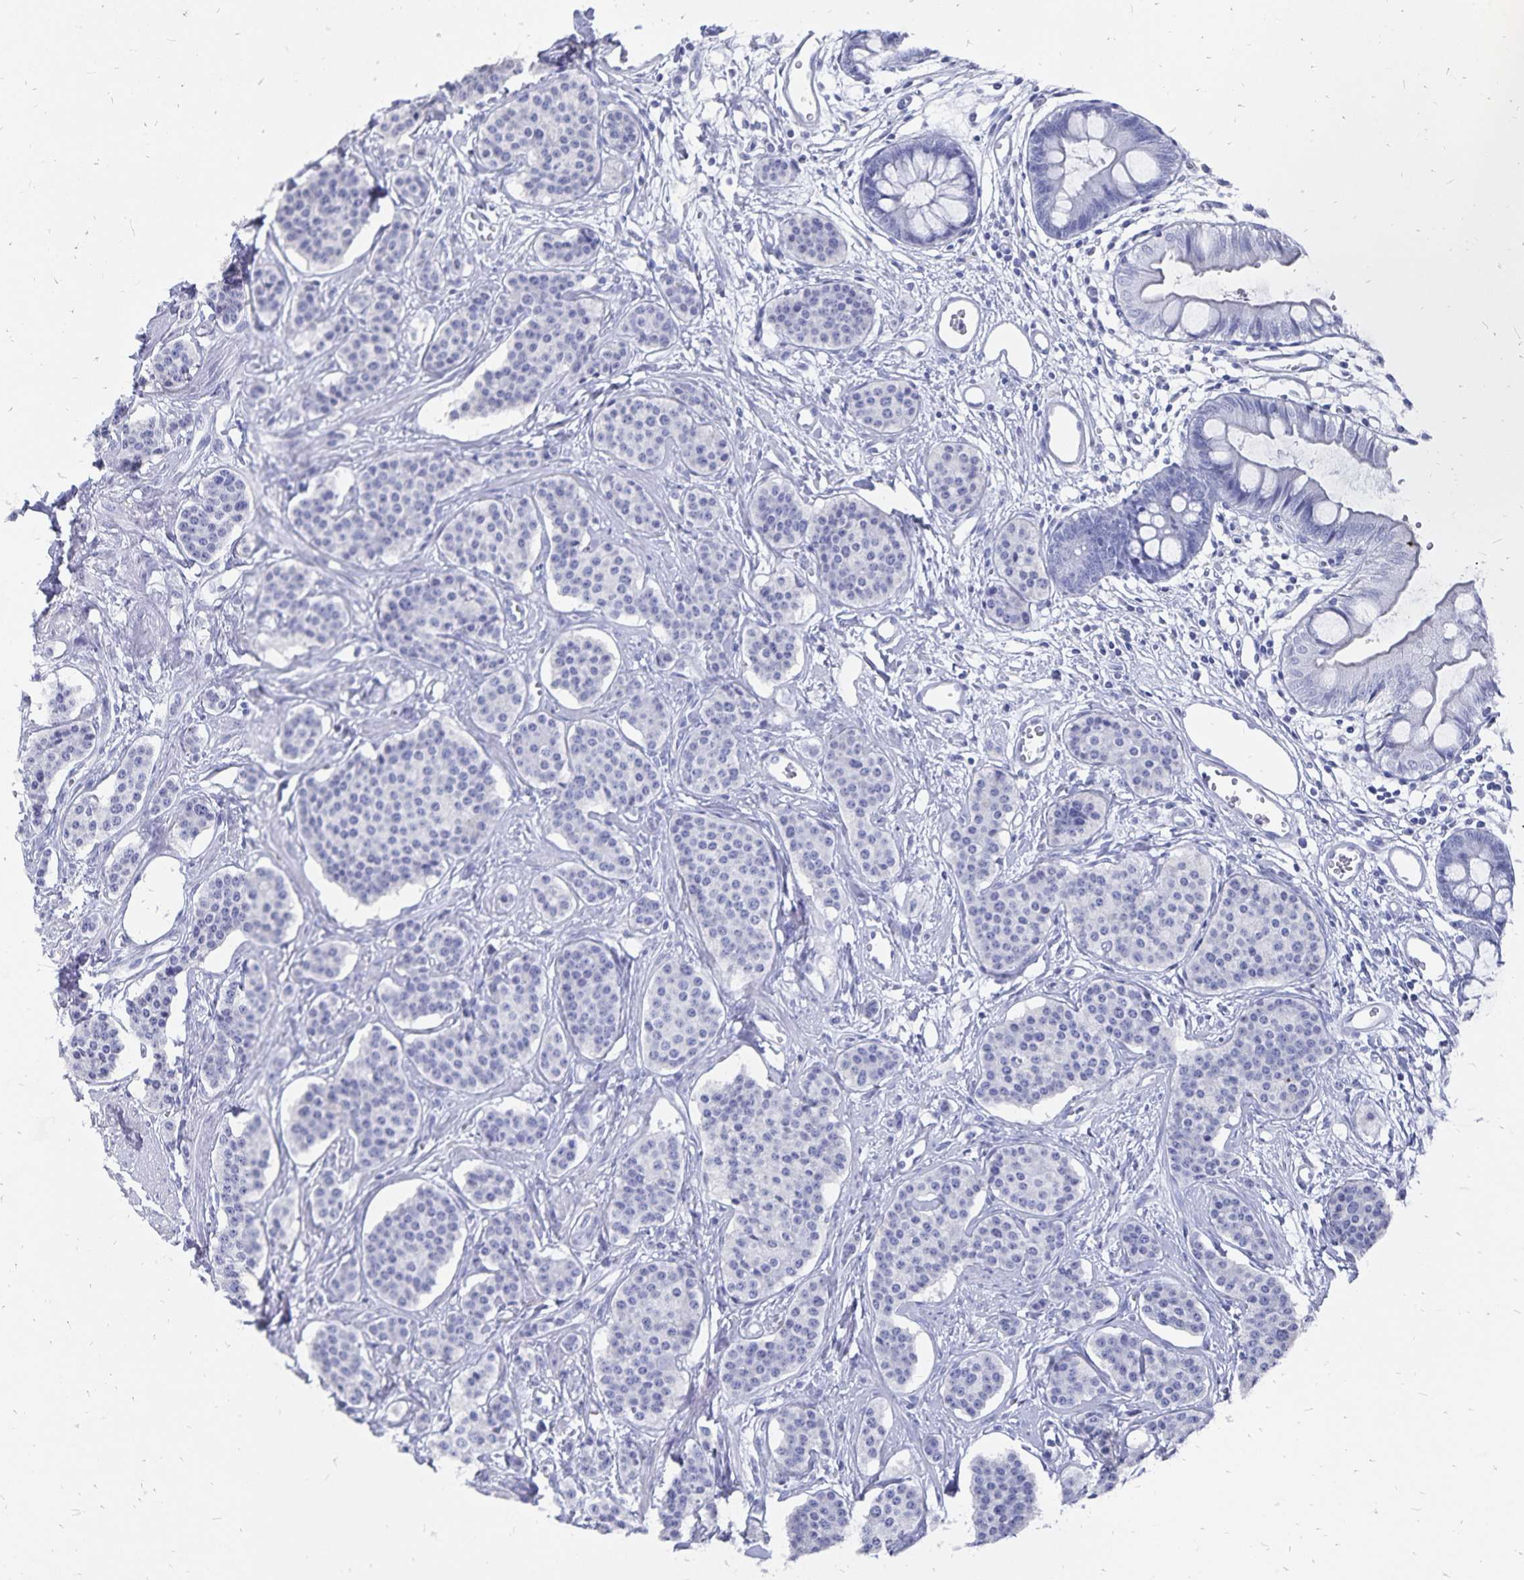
{"staining": {"intensity": "negative", "quantity": "none", "location": "none"}, "tissue": "carcinoid", "cell_type": "Tumor cells", "image_type": "cancer", "snomed": [{"axis": "morphology", "description": "Carcinoid, malignant, NOS"}, {"axis": "topography", "description": "Small intestine"}], "caption": "Tumor cells are negative for brown protein staining in malignant carcinoid.", "gene": "ADH1A", "patient": {"sex": "female", "age": 64}}